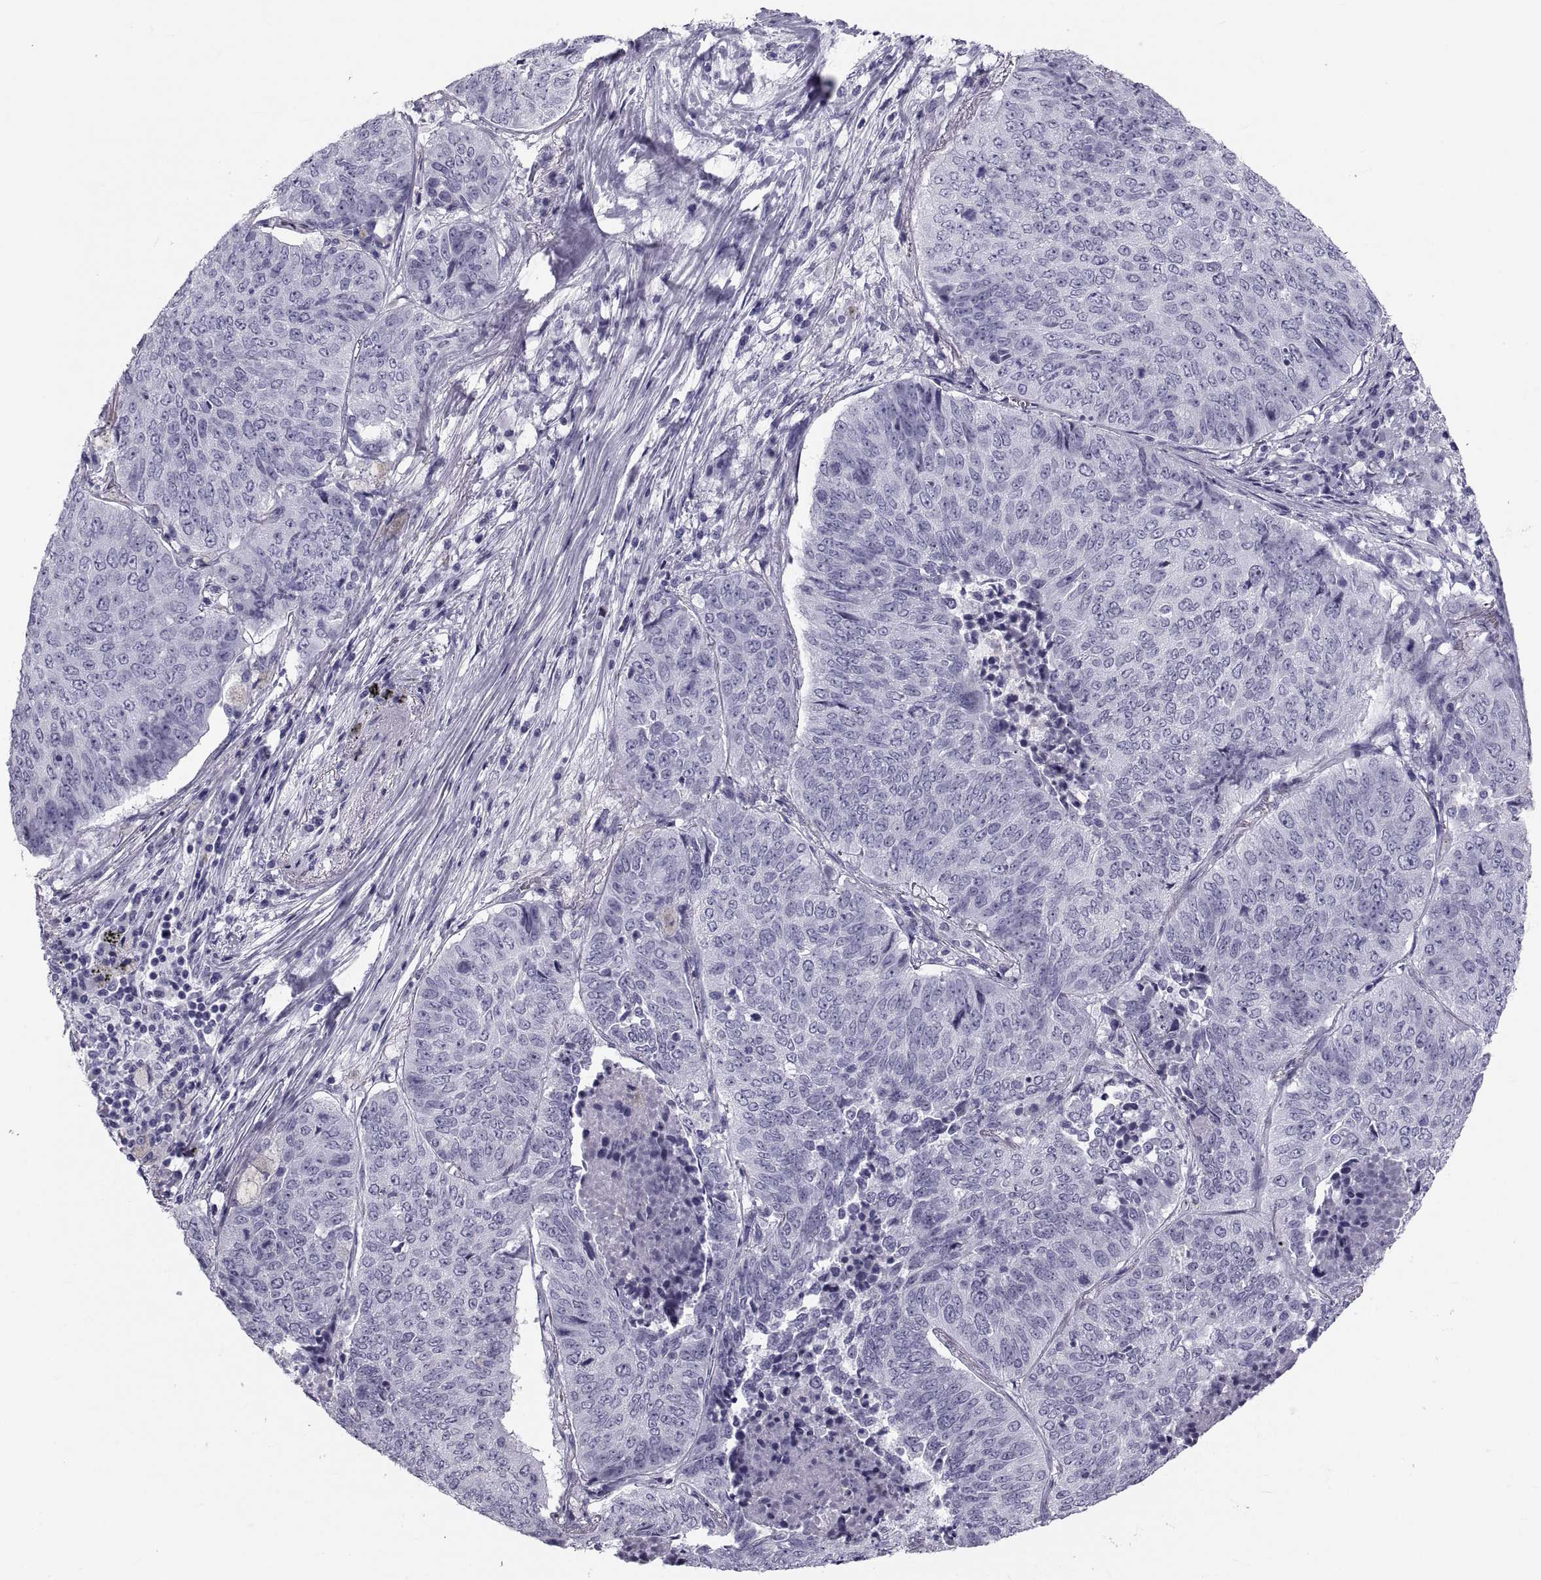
{"staining": {"intensity": "negative", "quantity": "none", "location": "none"}, "tissue": "lung cancer", "cell_type": "Tumor cells", "image_type": "cancer", "snomed": [{"axis": "morphology", "description": "Normal tissue, NOS"}, {"axis": "morphology", "description": "Squamous cell carcinoma, NOS"}, {"axis": "topography", "description": "Bronchus"}, {"axis": "topography", "description": "Lung"}], "caption": "Photomicrograph shows no significant protein staining in tumor cells of lung cancer.", "gene": "CRISP1", "patient": {"sex": "male", "age": 64}}